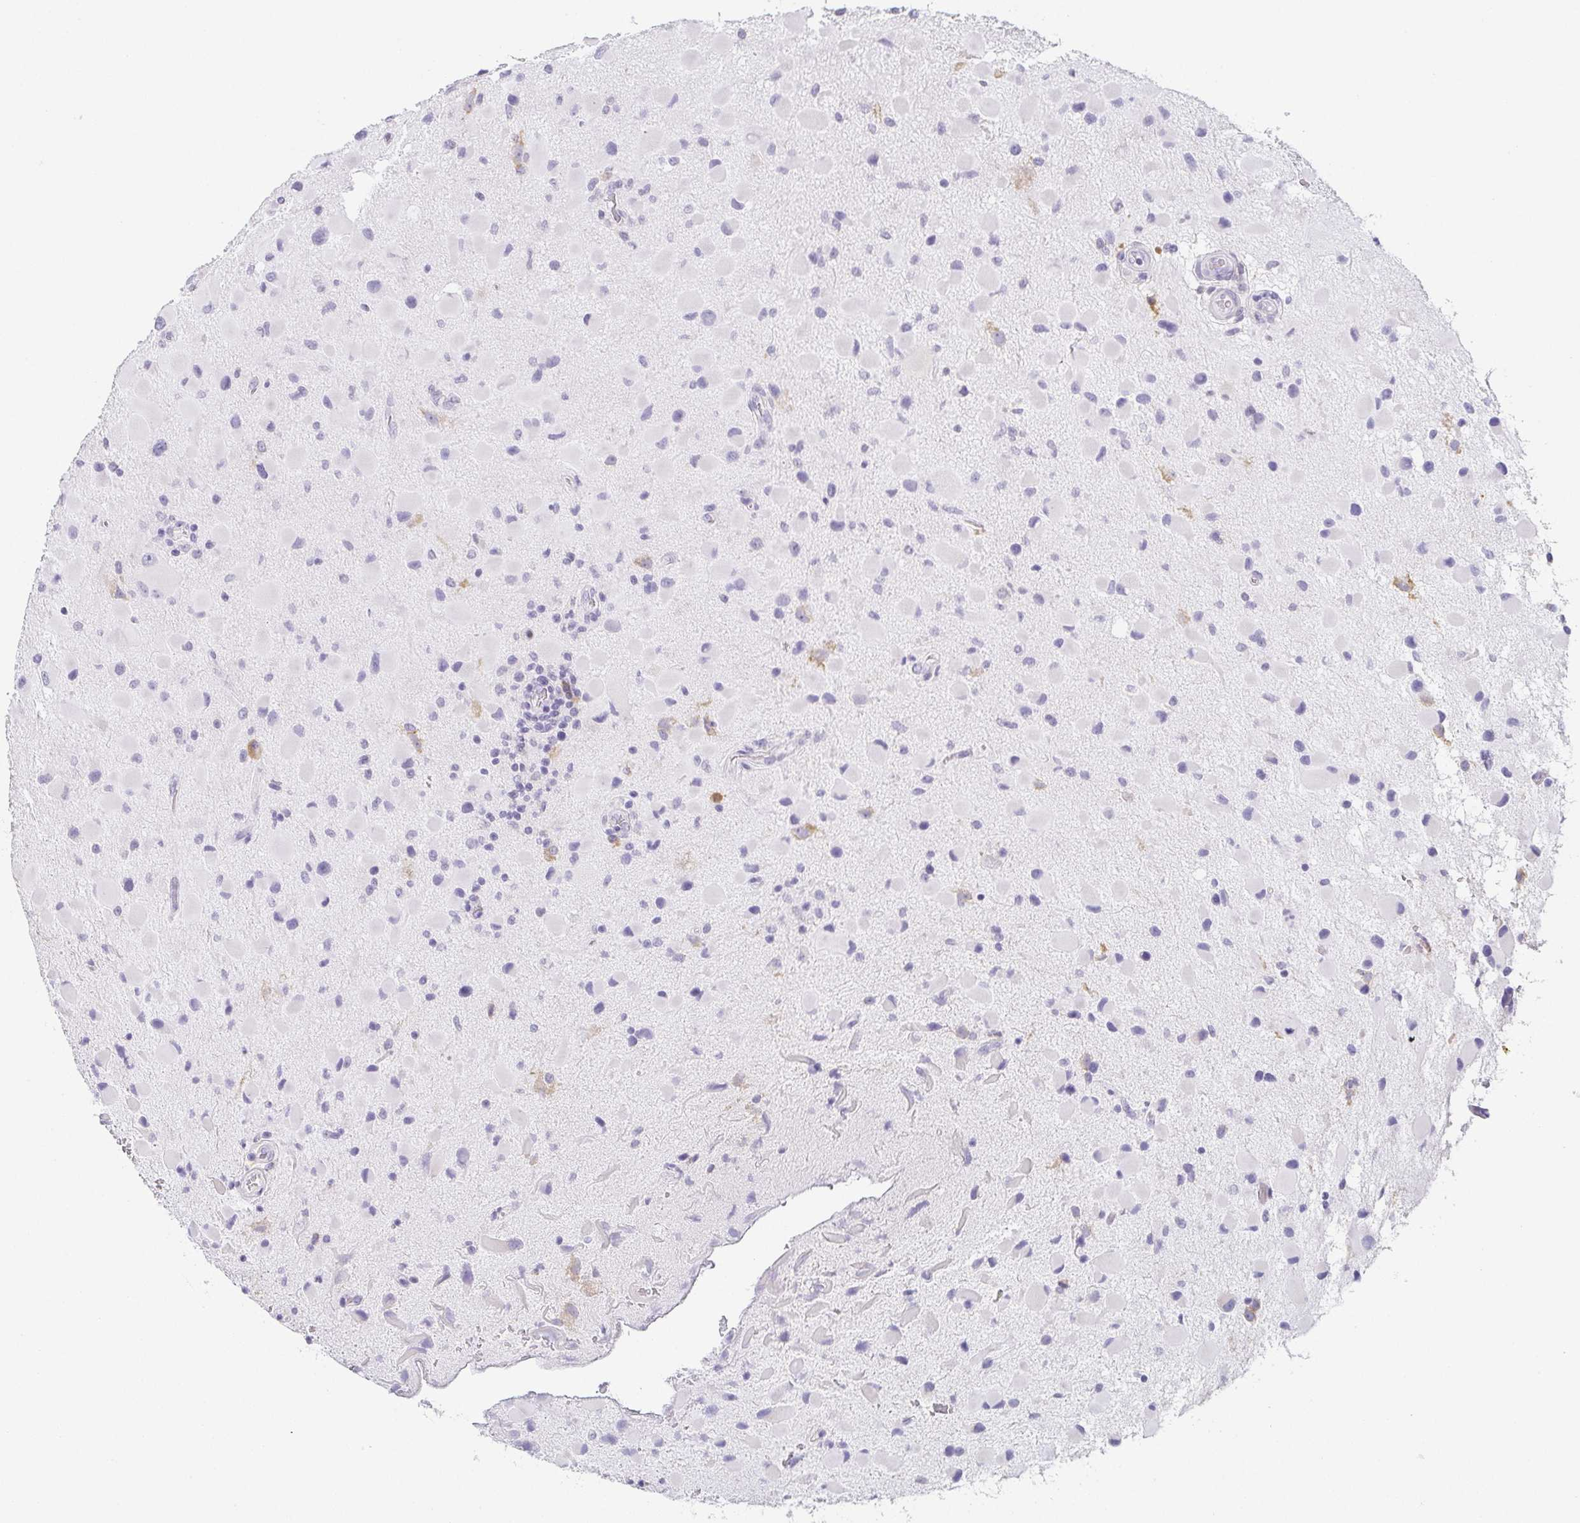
{"staining": {"intensity": "negative", "quantity": "none", "location": "none"}, "tissue": "glioma", "cell_type": "Tumor cells", "image_type": "cancer", "snomed": [{"axis": "morphology", "description": "Glioma, malignant, Low grade"}, {"axis": "topography", "description": "Brain"}], "caption": "High power microscopy photomicrograph of an immunohistochemistry image of glioma, revealing no significant expression in tumor cells.", "gene": "PRR27", "patient": {"sex": "female", "age": 32}}